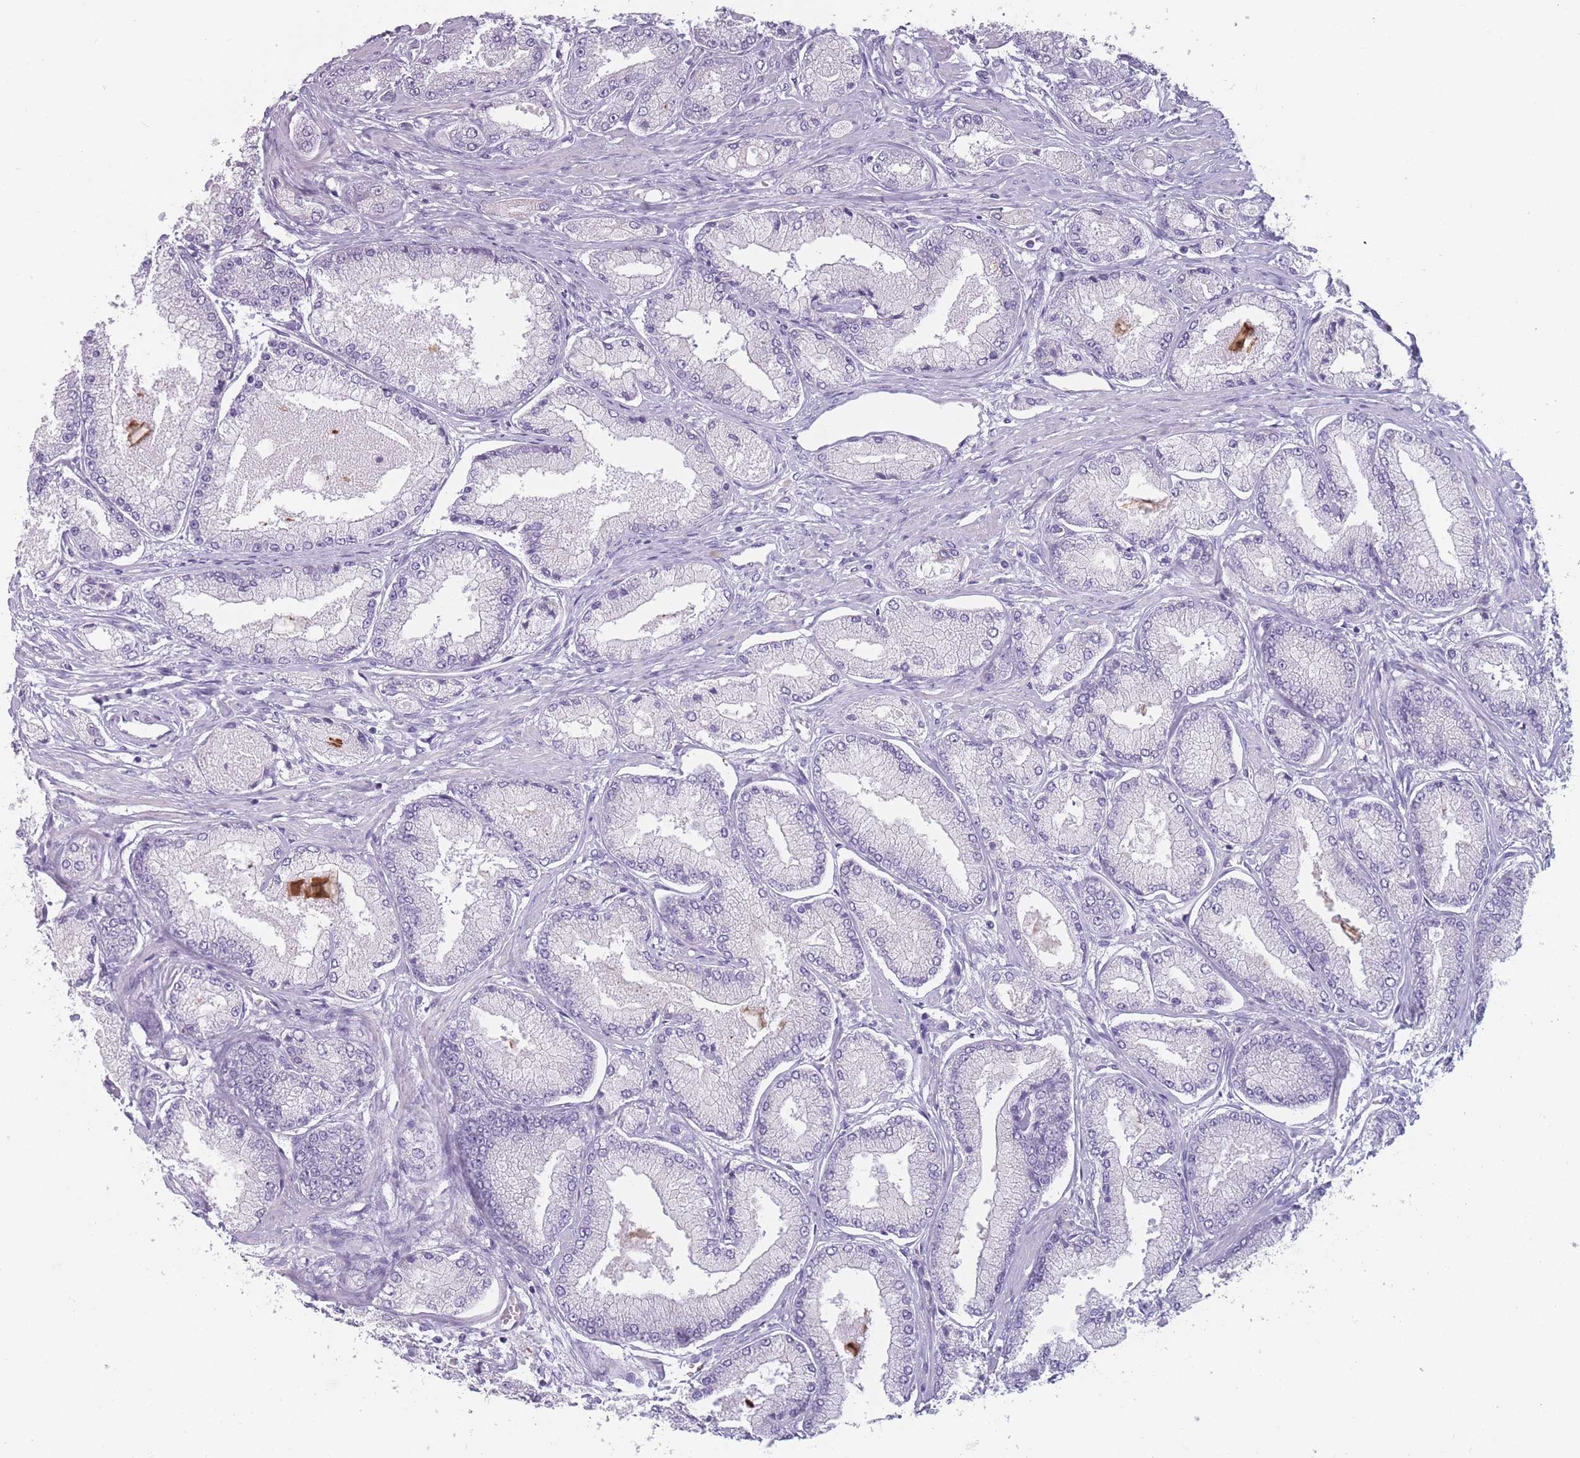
{"staining": {"intensity": "negative", "quantity": "none", "location": "none"}, "tissue": "prostate cancer", "cell_type": "Tumor cells", "image_type": "cancer", "snomed": [{"axis": "morphology", "description": "Adenocarcinoma, Low grade"}, {"axis": "topography", "description": "Prostate"}], "caption": "Immunohistochemistry (IHC) photomicrograph of human low-grade adenocarcinoma (prostate) stained for a protein (brown), which reveals no expression in tumor cells.", "gene": "PPFIA3", "patient": {"sex": "male", "age": 74}}